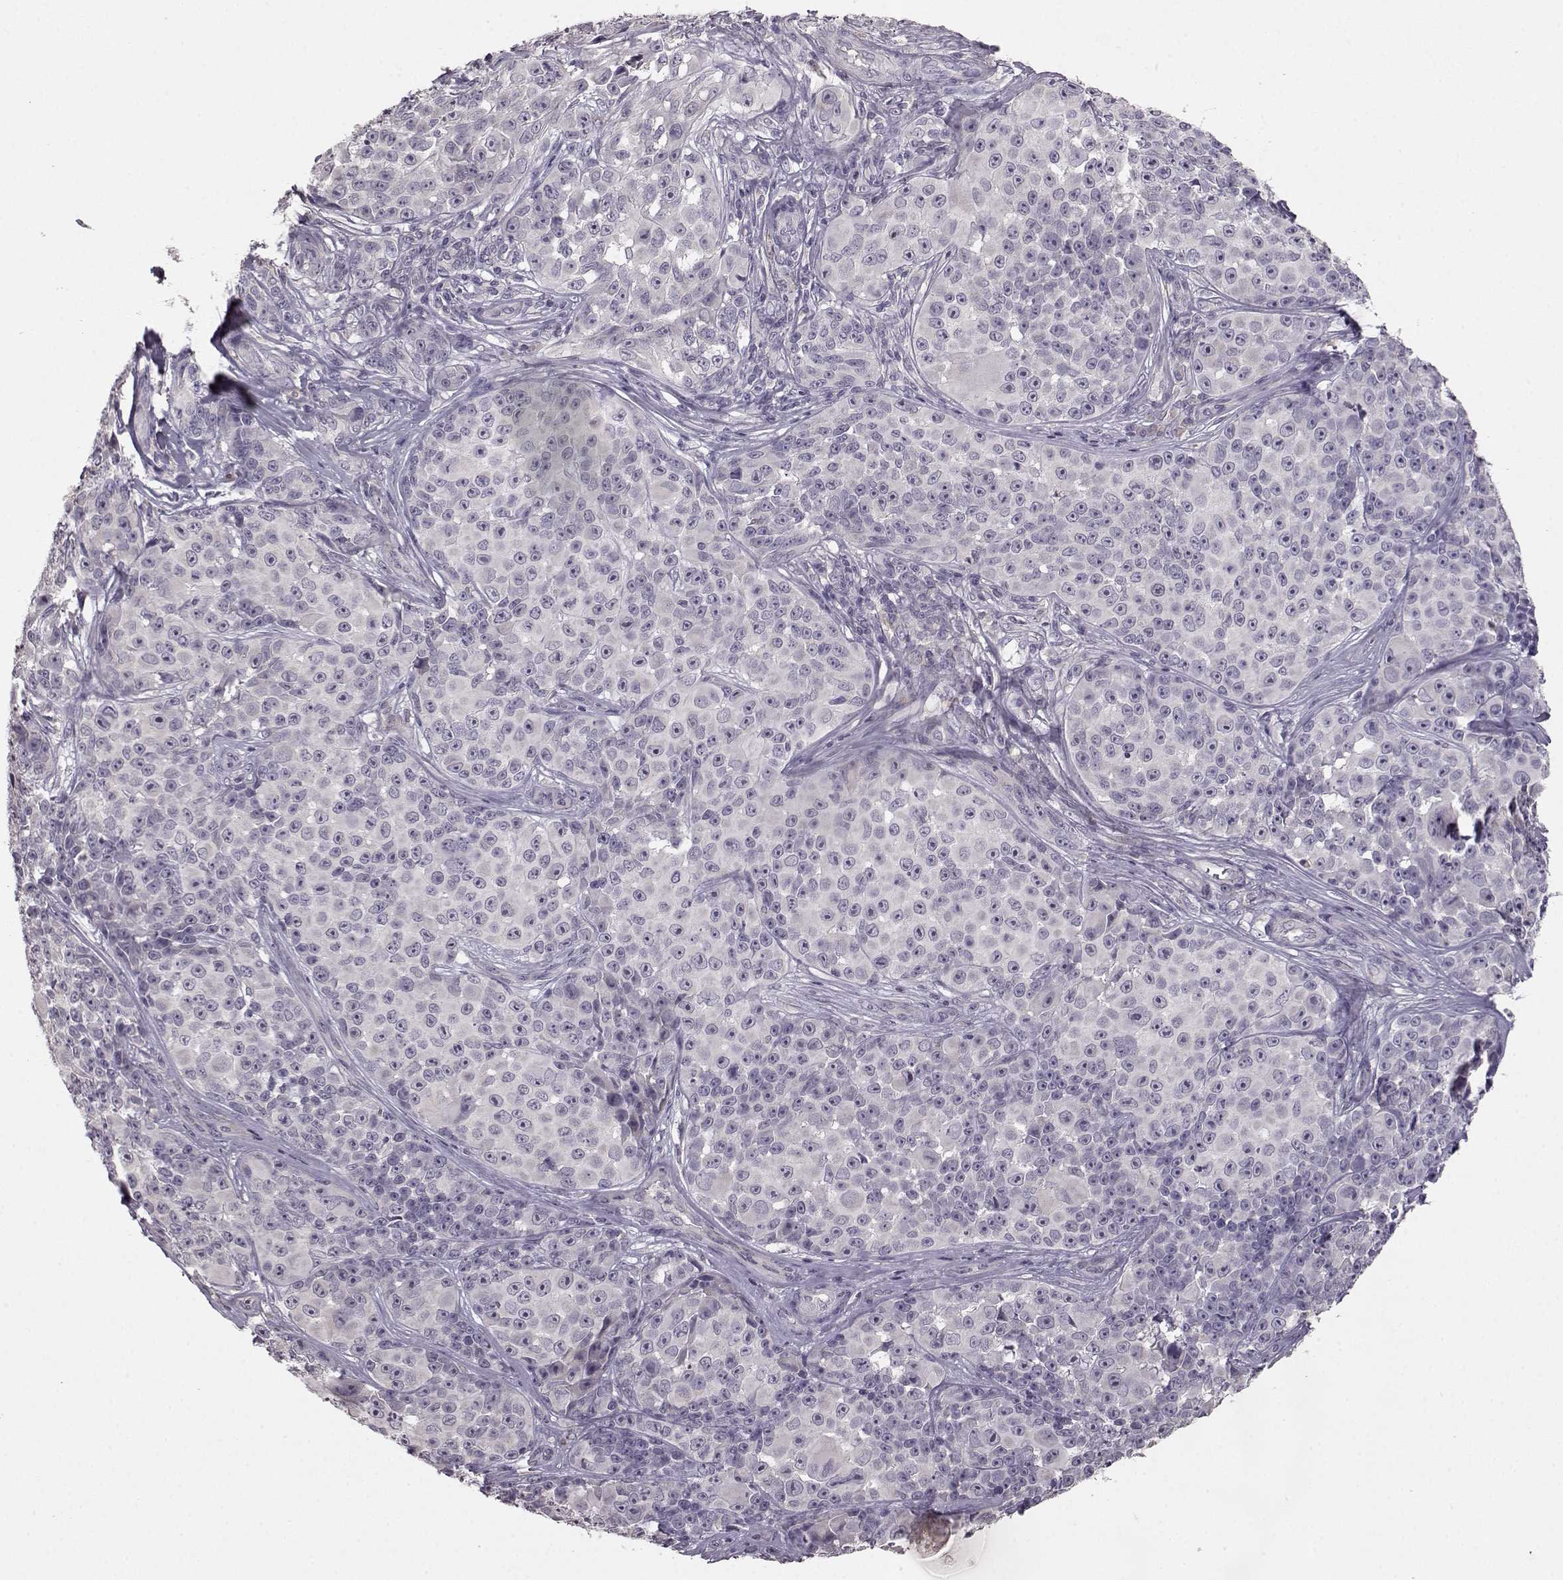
{"staining": {"intensity": "negative", "quantity": "none", "location": "none"}, "tissue": "melanoma", "cell_type": "Tumor cells", "image_type": "cancer", "snomed": [{"axis": "morphology", "description": "Malignant melanoma, NOS"}, {"axis": "topography", "description": "Skin"}], "caption": "Tumor cells are negative for brown protein staining in malignant melanoma. (DAB (3,3'-diaminobenzidine) IHC visualized using brightfield microscopy, high magnification).", "gene": "GHR", "patient": {"sex": "female", "age": 88}}